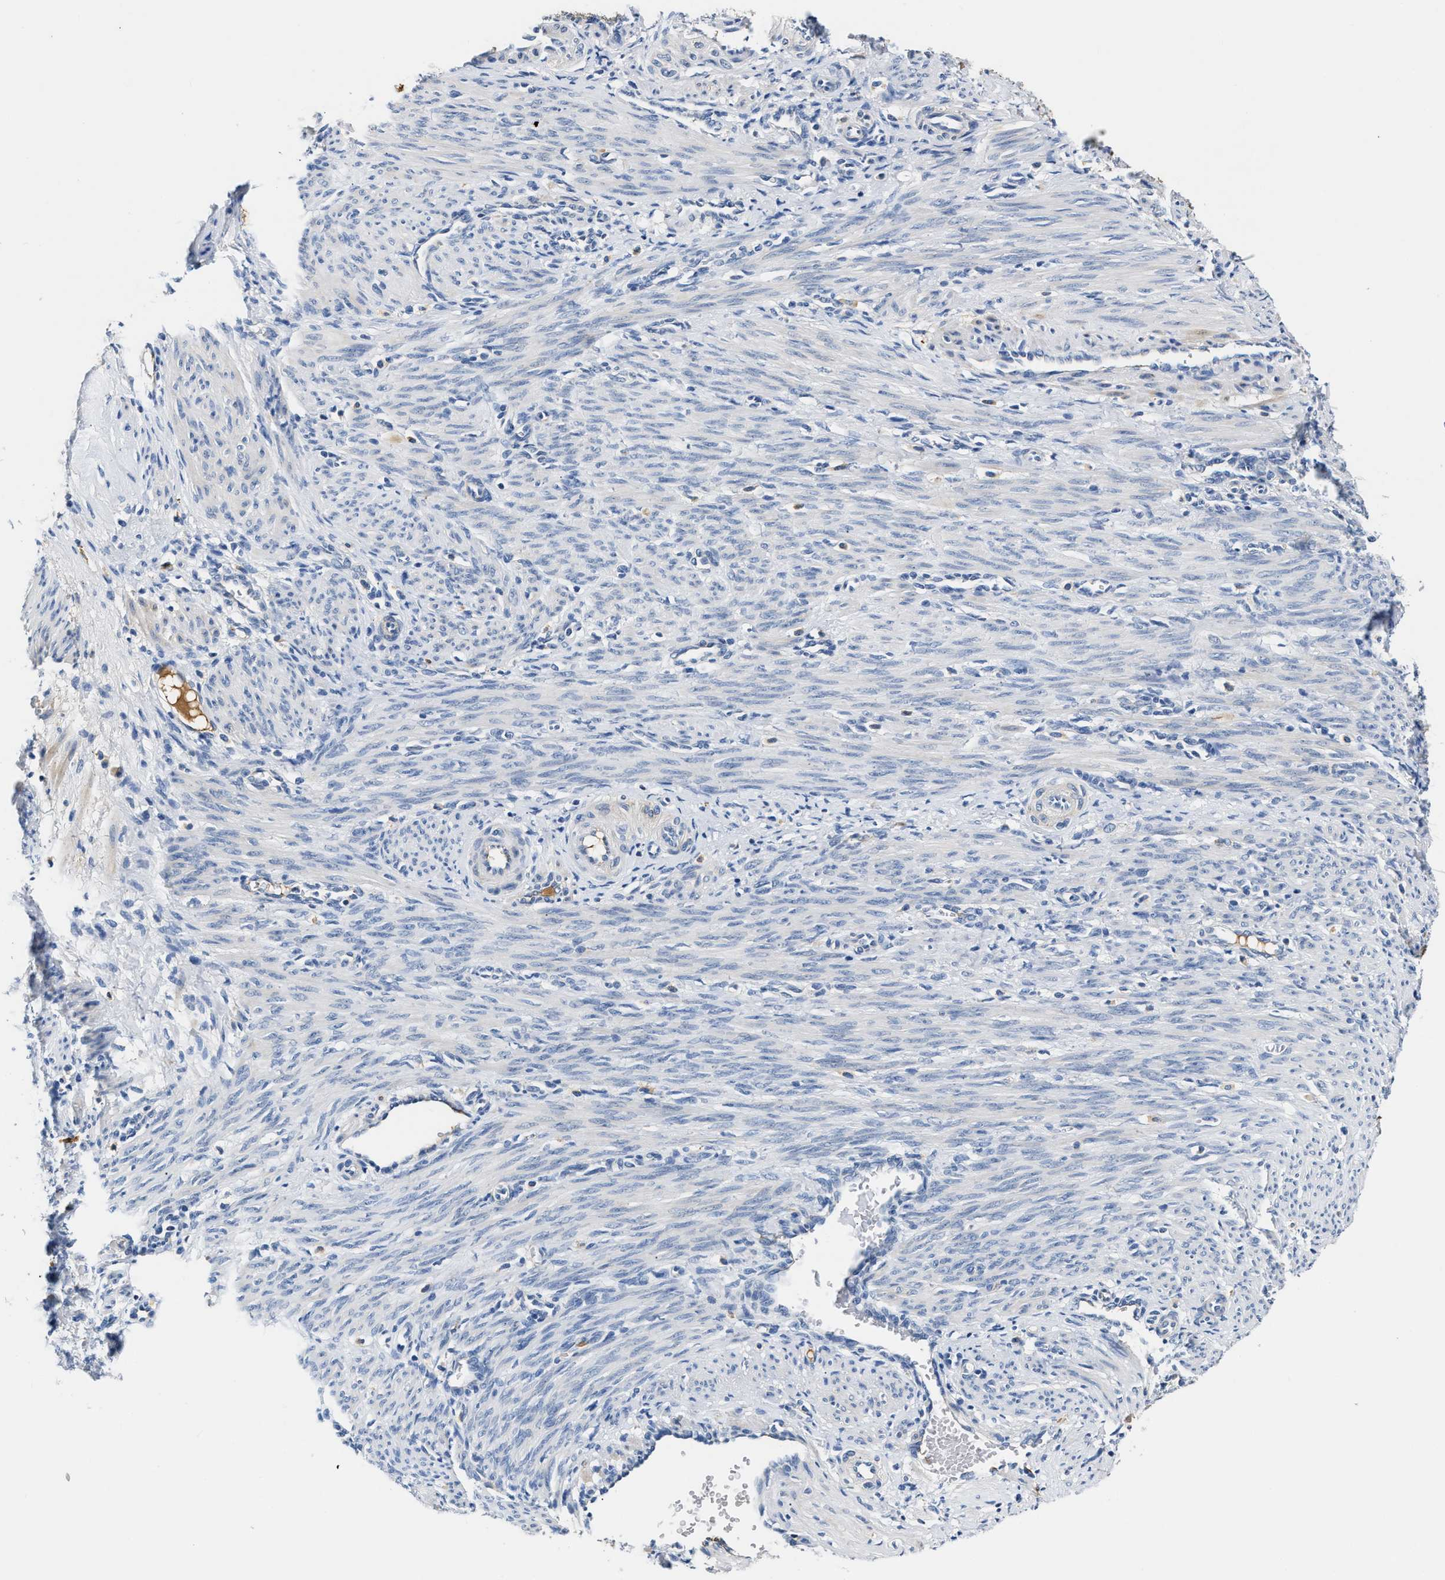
{"staining": {"intensity": "weak", "quantity": ">75%", "location": "cytoplasmic/membranous"}, "tissue": "smooth muscle", "cell_type": "Smooth muscle cells", "image_type": "normal", "snomed": [{"axis": "morphology", "description": "Normal tissue, NOS"}, {"axis": "topography", "description": "Endometrium"}], "caption": "Immunohistochemical staining of normal smooth muscle exhibits weak cytoplasmic/membranous protein positivity in approximately >75% of smooth muscle cells. (DAB (3,3'-diaminobenzidine) IHC, brown staining for protein, blue staining for nuclei).", "gene": "TUT7", "patient": {"sex": "female", "age": 33}}